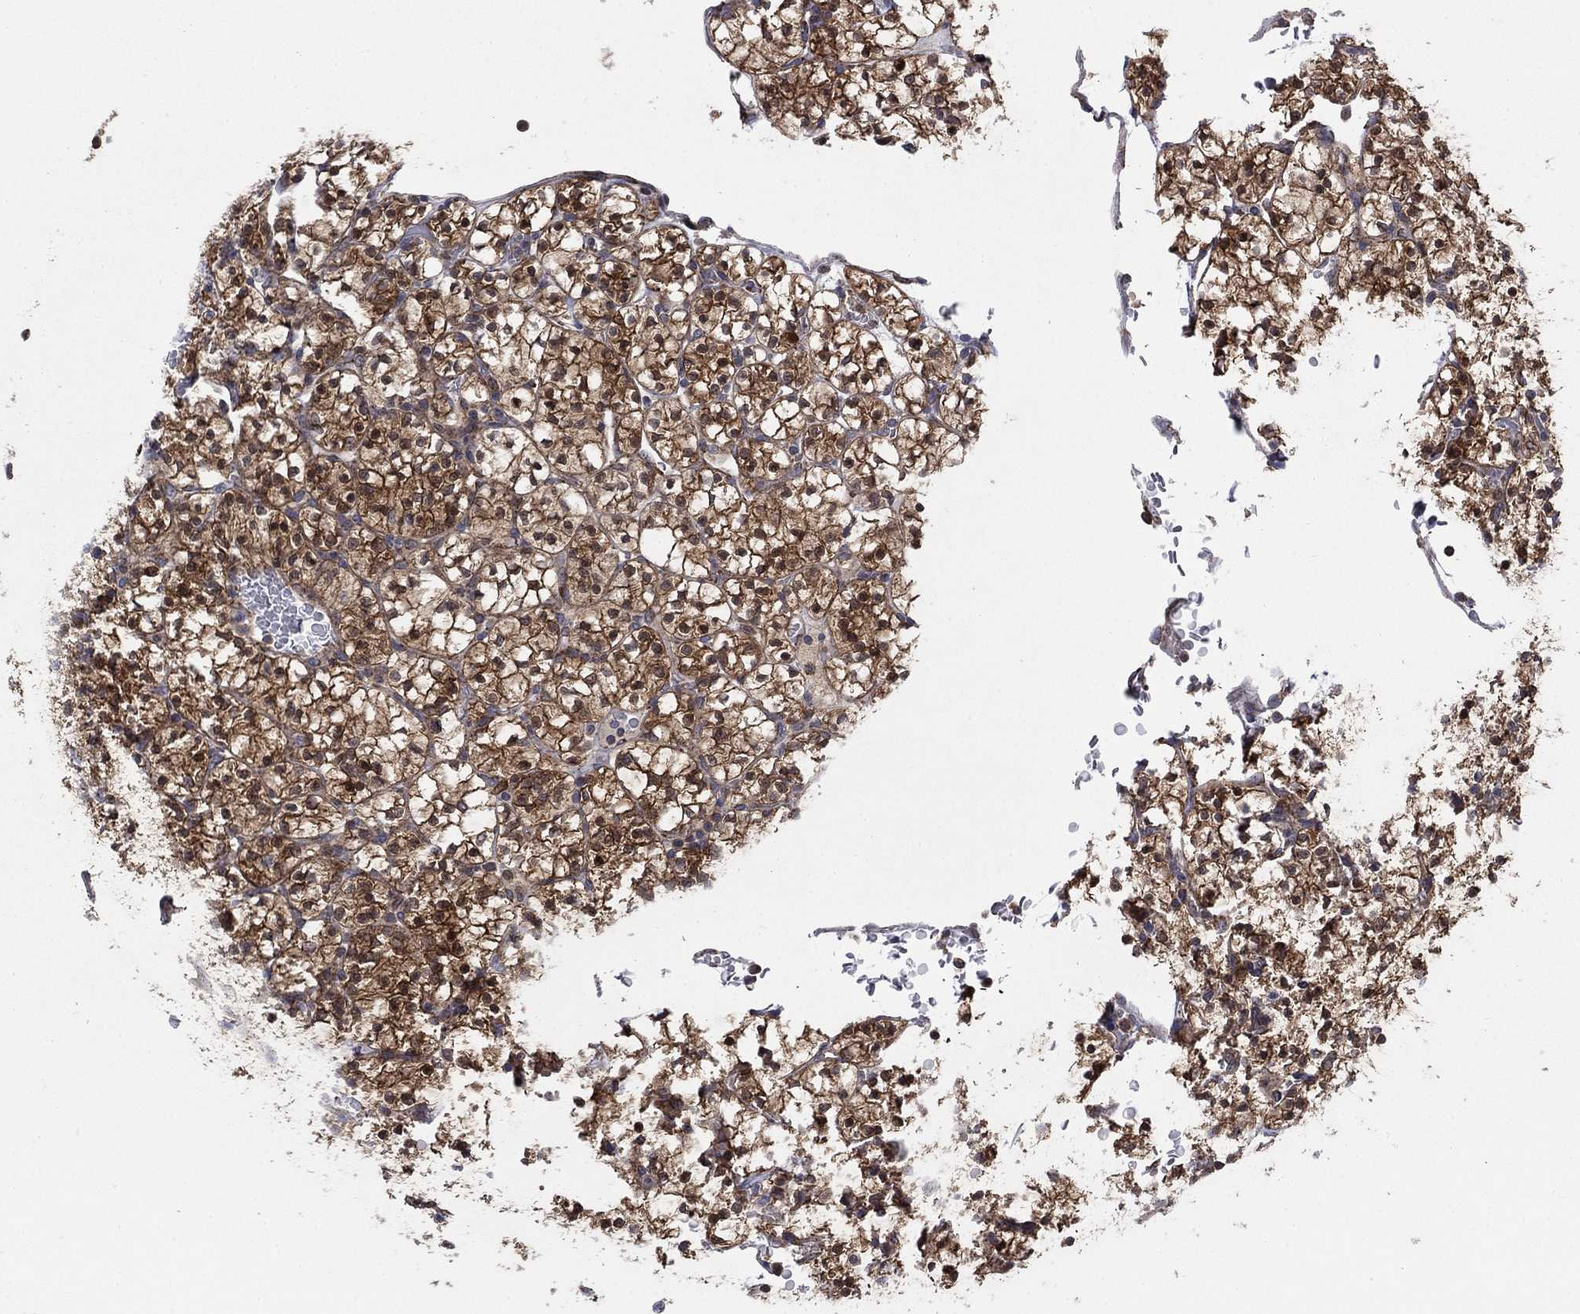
{"staining": {"intensity": "strong", "quantity": "25%-75%", "location": "cytoplasmic/membranous,nuclear"}, "tissue": "renal cancer", "cell_type": "Tumor cells", "image_type": "cancer", "snomed": [{"axis": "morphology", "description": "Adenocarcinoma, NOS"}, {"axis": "topography", "description": "Kidney"}], "caption": "A micrograph of human renal cancer (adenocarcinoma) stained for a protein exhibits strong cytoplasmic/membranous and nuclear brown staining in tumor cells.", "gene": "NME7", "patient": {"sex": "female", "age": 89}}